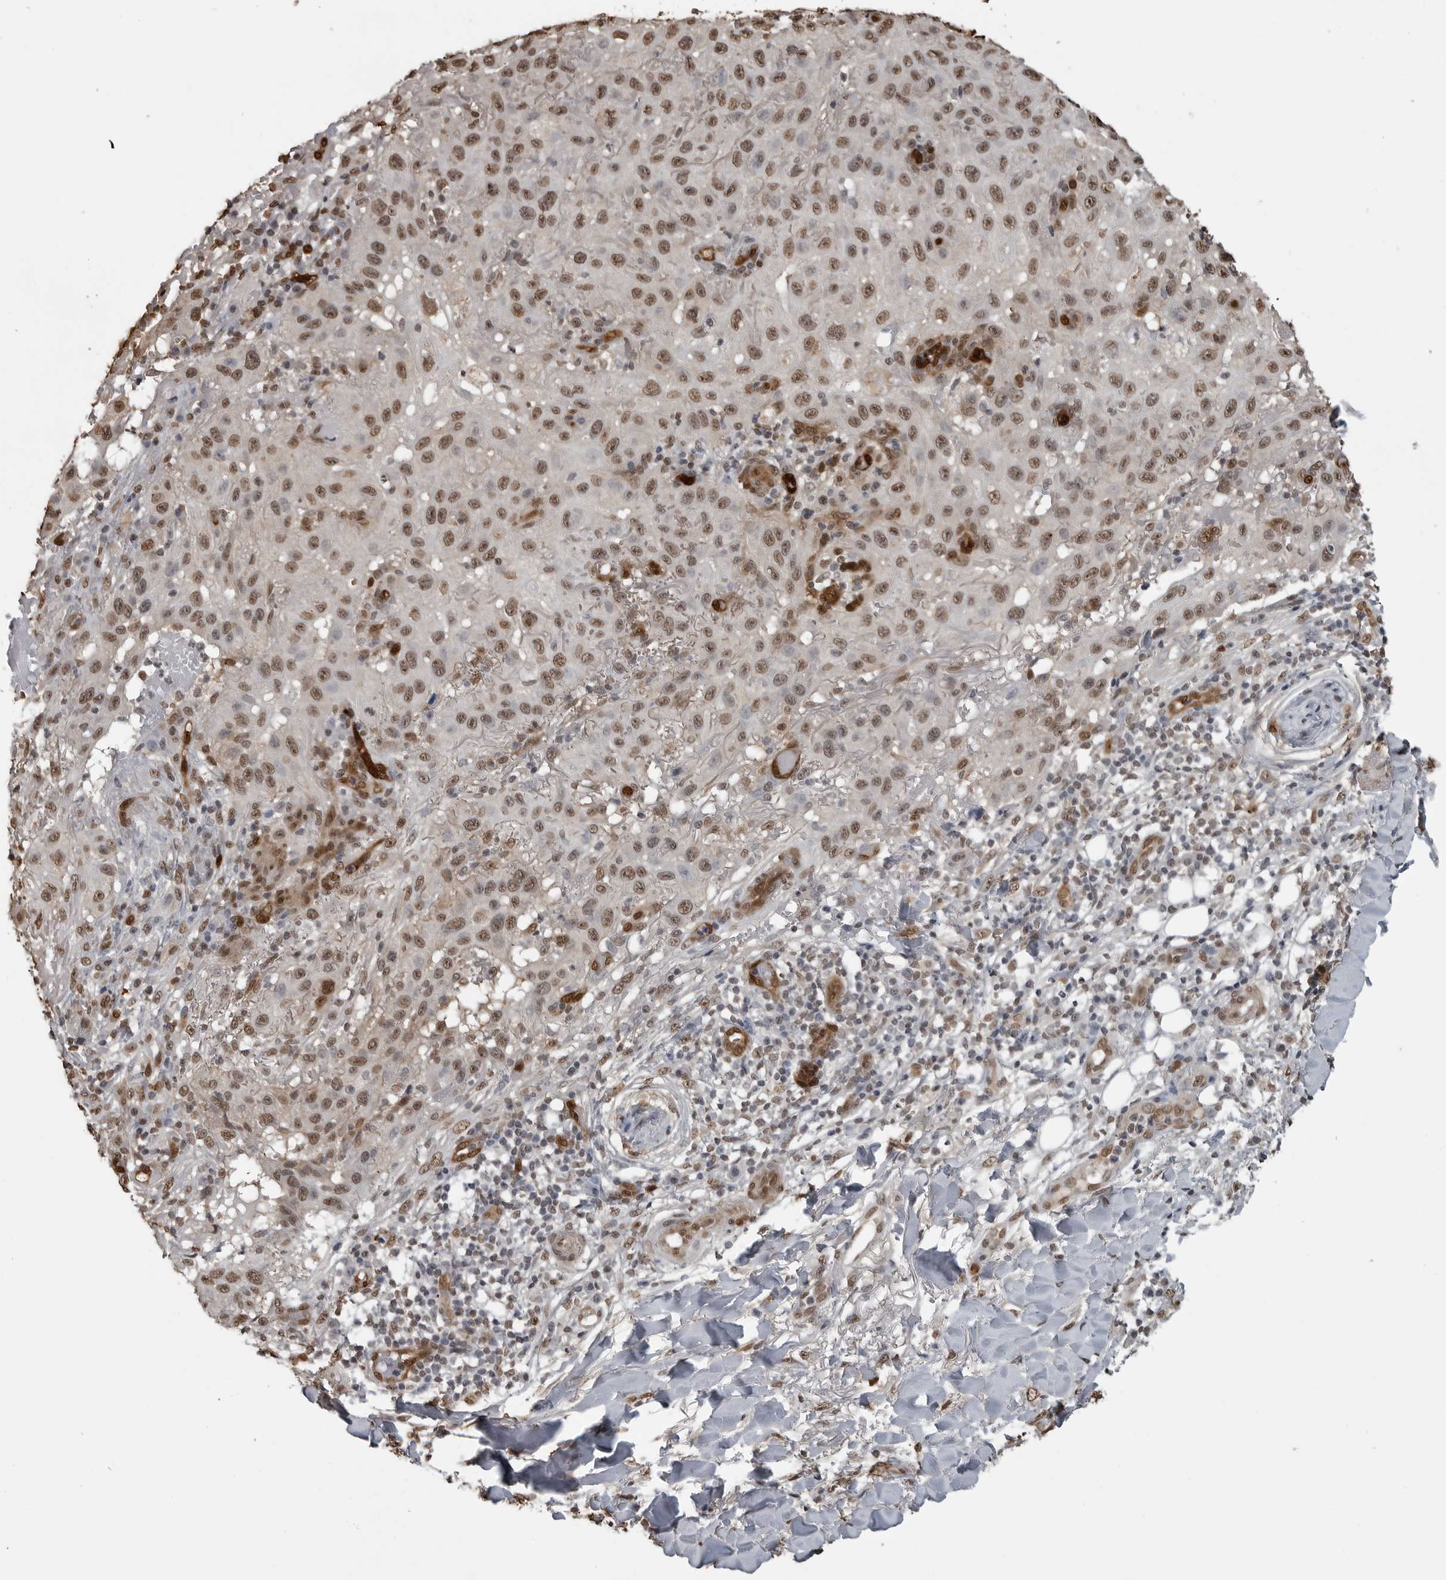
{"staining": {"intensity": "moderate", "quantity": ">75%", "location": "nuclear"}, "tissue": "skin cancer", "cell_type": "Tumor cells", "image_type": "cancer", "snomed": [{"axis": "morphology", "description": "Normal tissue, NOS"}, {"axis": "morphology", "description": "Squamous cell carcinoma, NOS"}, {"axis": "topography", "description": "Skin"}], "caption": "About >75% of tumor cells in human skin cancer demonstrate moderate nuclear protein staining as visualized by brown immunohistochemical staining.", "gene": "SMAD2", "patient": {"sex": "female", "age": 96}}